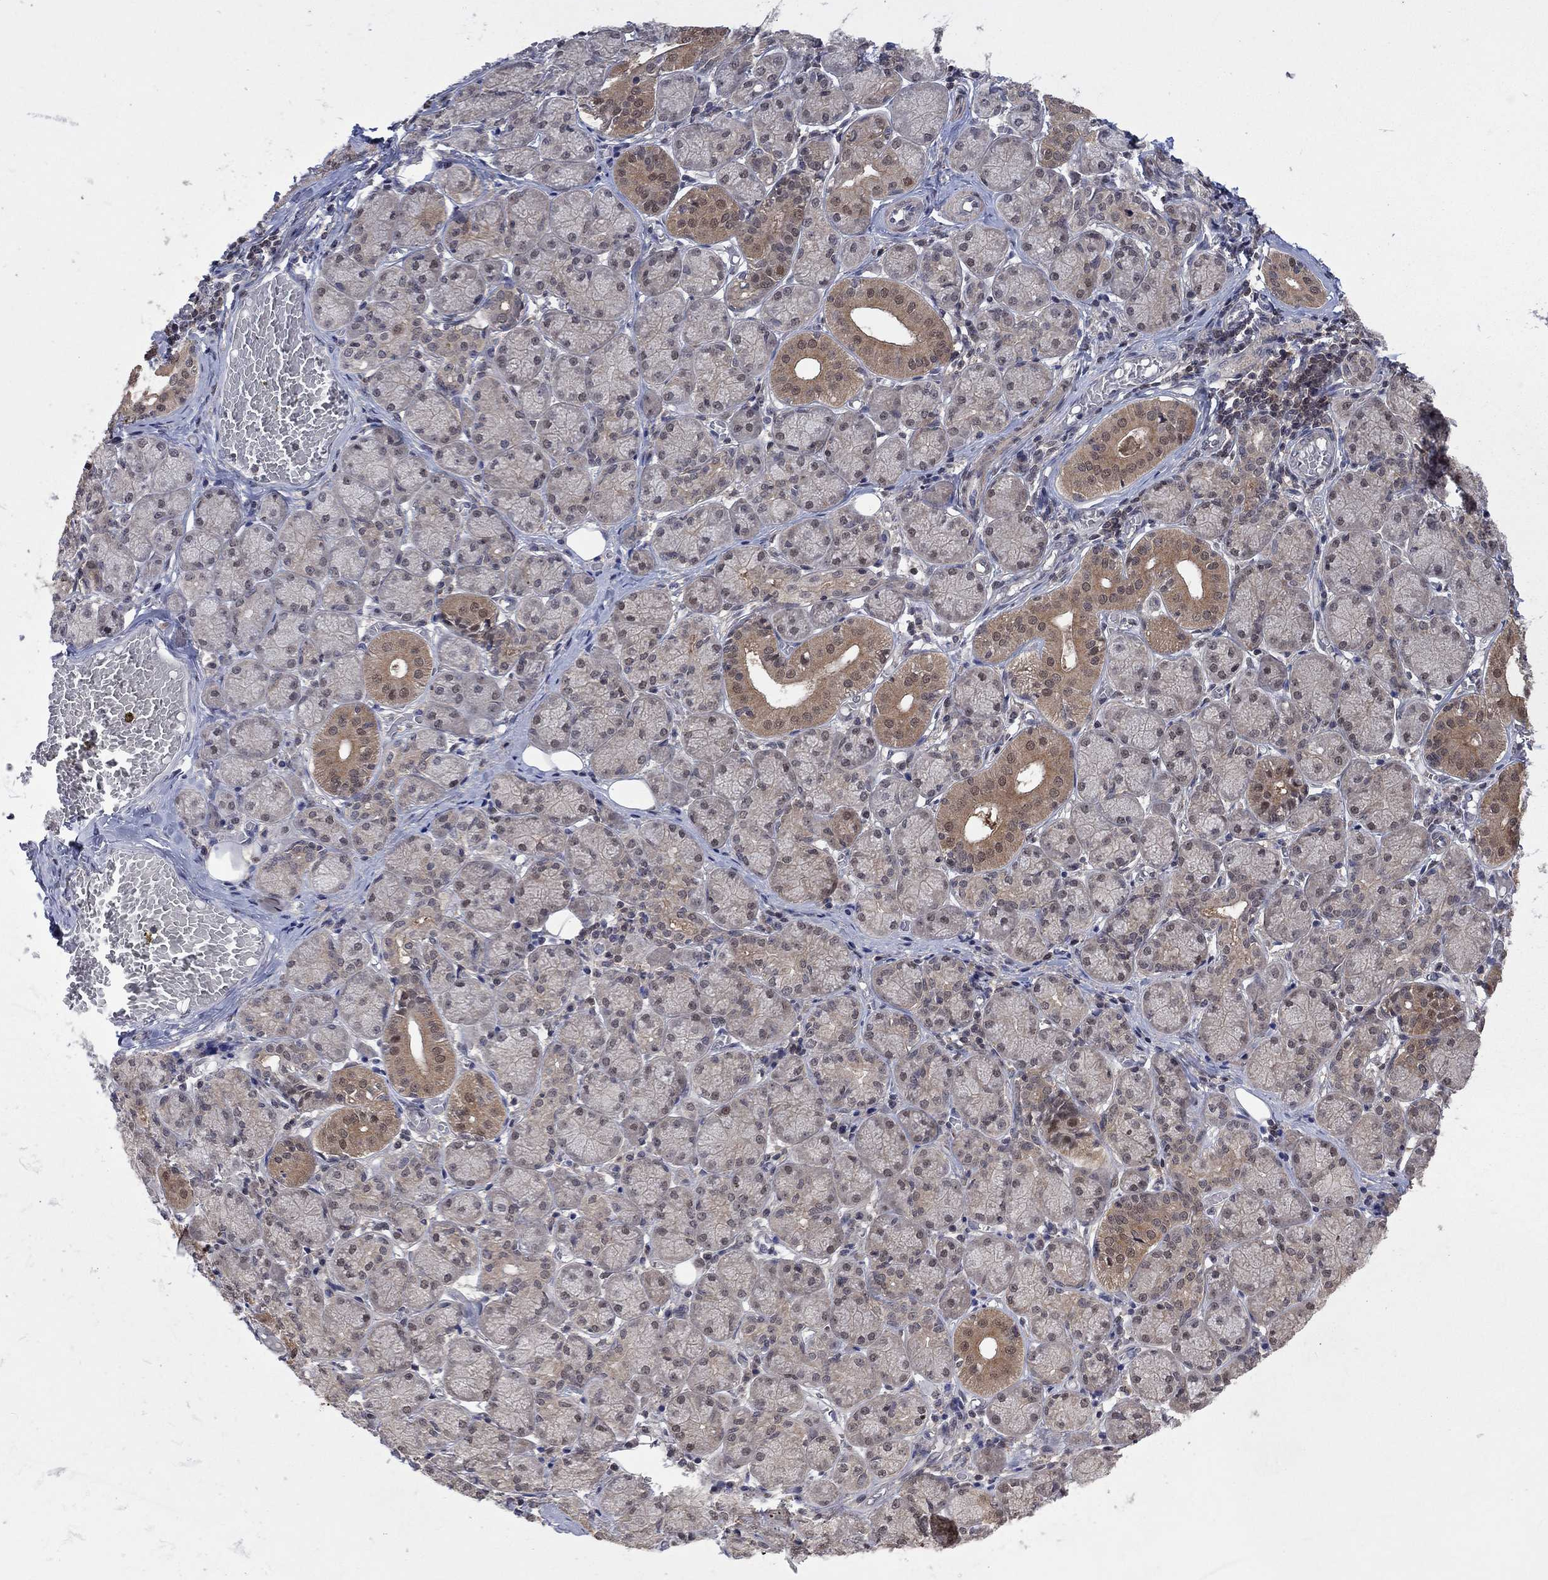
{"staining": {"intensity": "moderate", "quantity": "25%-75%", "location": "cytoplasmic/membranous"}, "tissue": "salivary gland", "cell_type": "Glandular cells", "image_type": "normal", "snomed": [{"axis": "morphology", "description": "Normal tissue, NOS"}, {"axis": "topography", "description": "Salivary gland"}, {"axis": "topography", "description": "Peripheral nerve tissue"}], "caption": "Brown immunohistochemical staining in unremarkable salivary gland displays moderate cytoplasmic/membranous staining in approximately 25%-75% of glandular cells. (Brightfield microscopy of DAB IHC at high magnification).", "gene": "IAH1", "patient": {"sex": "female", "age": 24}}